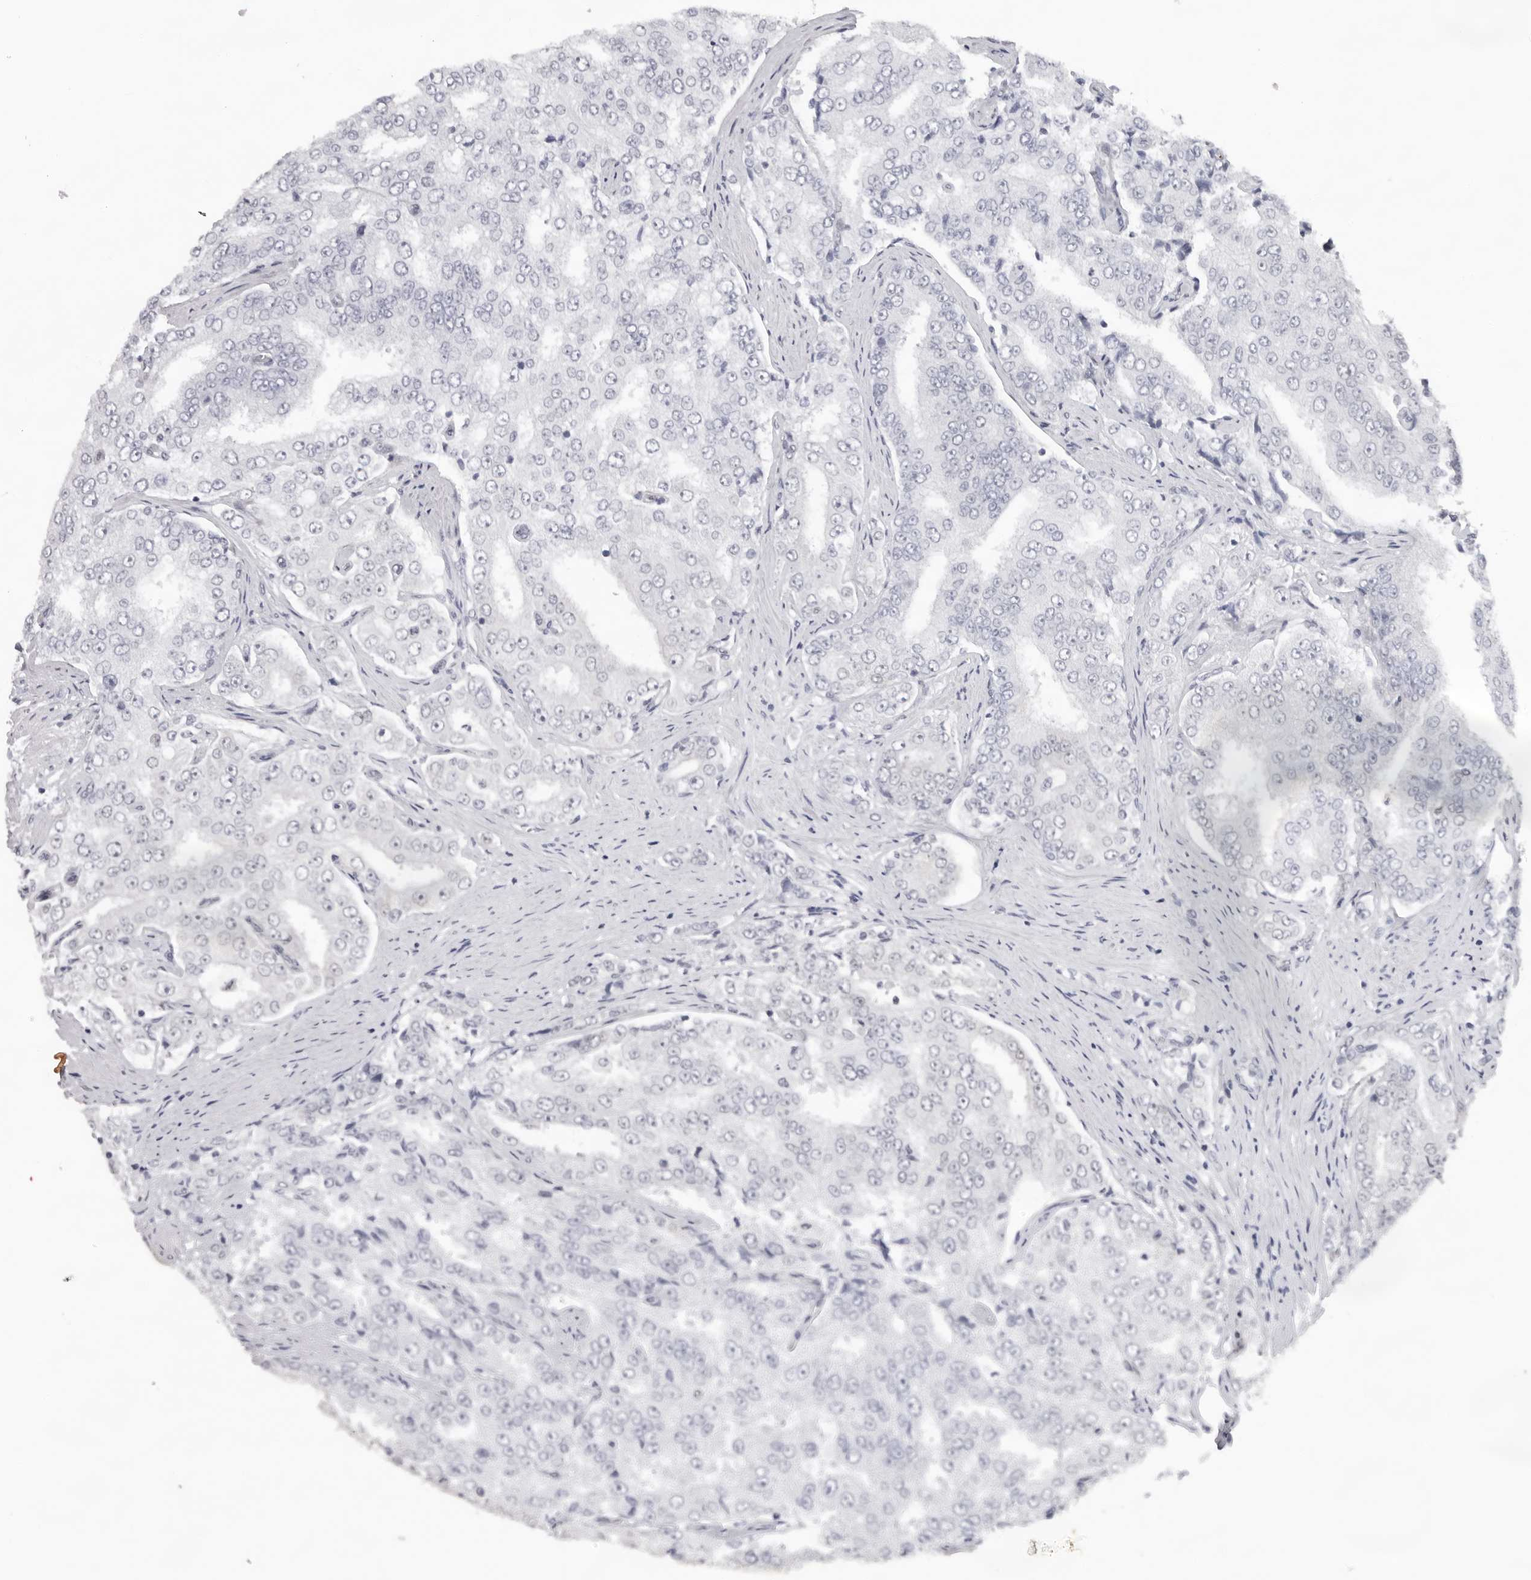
{"staining": {"intensity": "negative", "quantity": "none", "location": "none"}, "tissue": "prostate cancer", "cell_type": "Tumor cells", "image_type": "cancer", "snomed": [{"axis": "morphology", "description": "Adenocarcinoma, High grade"}, {"axis": "topography", "description": "Prostate"}], "caption": "Immunohistochemical staining of prostate cancer displays no significant positivity in tumor cells.", "gene": "CASP7", "patient": {"sex": "male", "age": 58}}